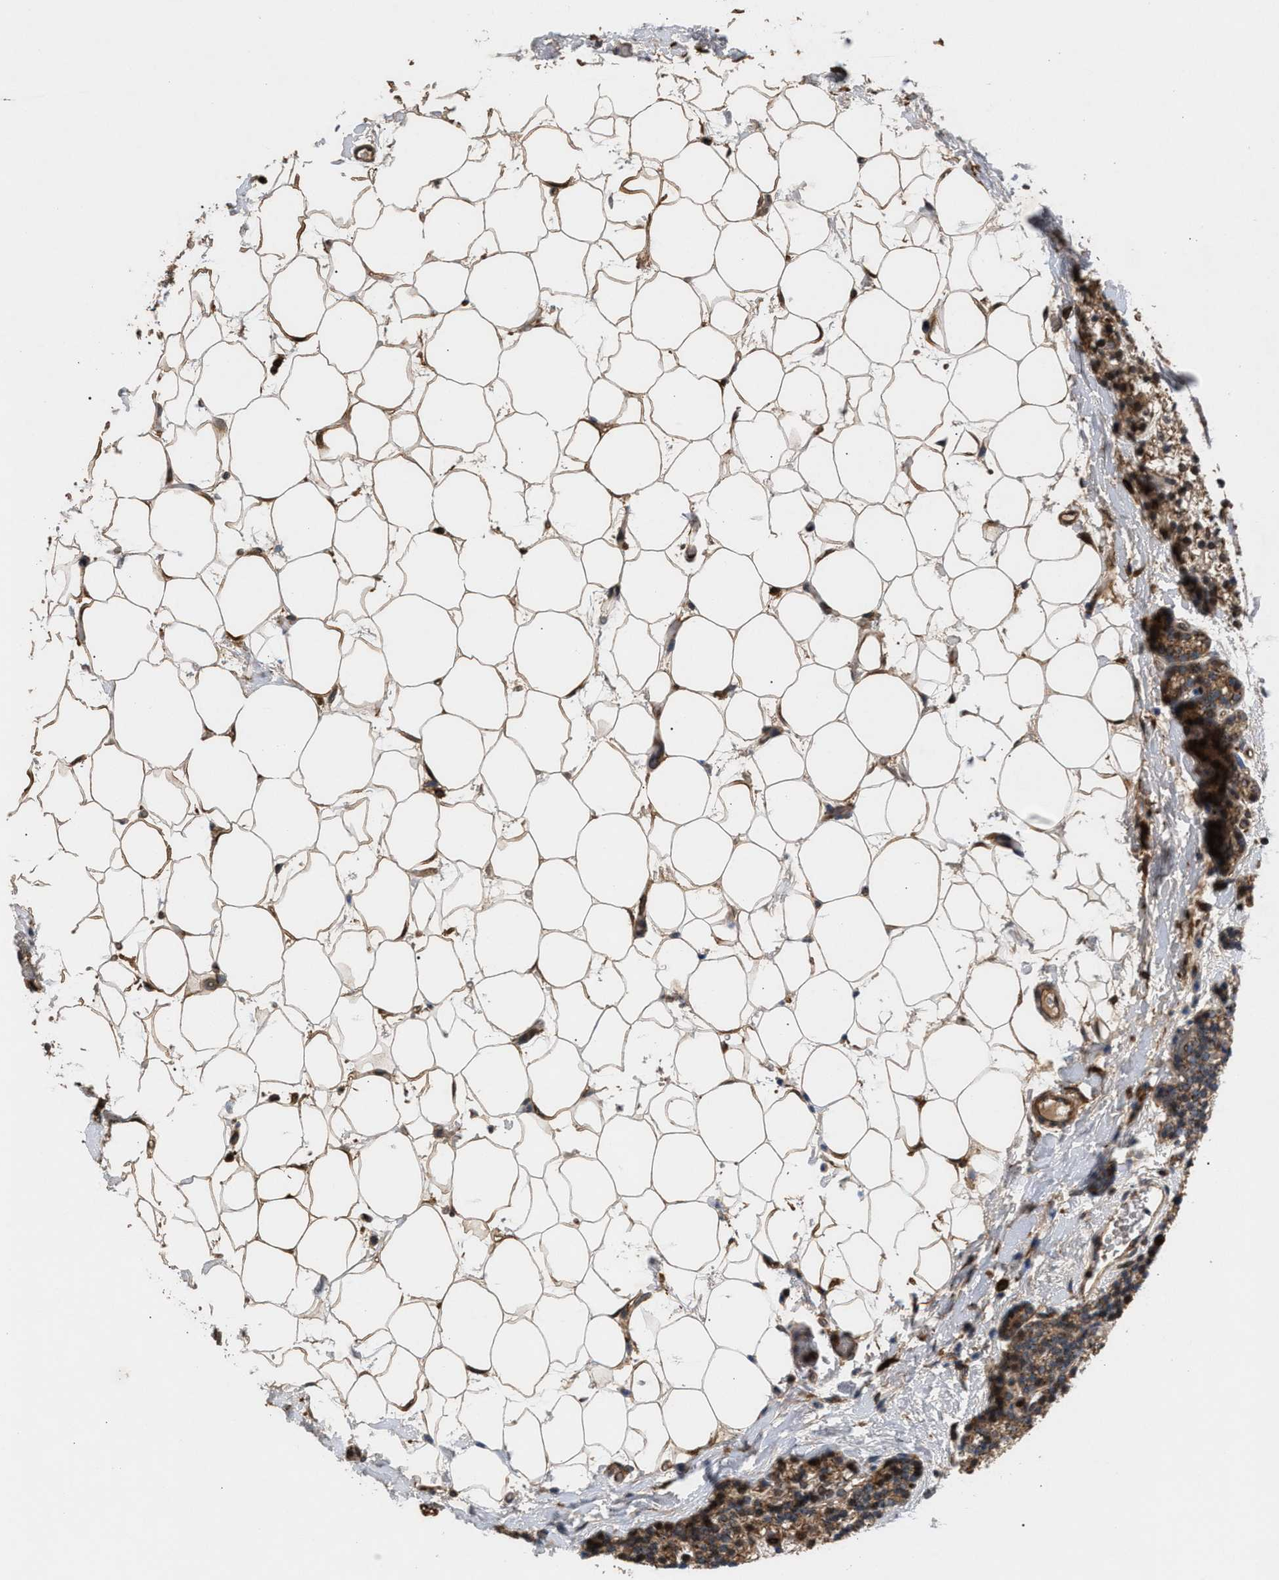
{"staining": {"intensity": "moderate", "quantity": ">75%", "location": "cytoplasmic/membranous"}, "tissue": "parathyroid gland", "cell_type": "Glandular cells", "image_type": "normal", "snomed": [{"axis": "morphology", "description": "Normal tissue, NOS"}, {"axis": "morphology", "description": "Adenoma, NOS"}, {"axis": "topography", "description": "Parathyroid gland"}], "caption": "Protein analysis of normal parathyroid gland demonstrates moderate cytoplasmic/membranous expression in approximately >75% of glandular cells.", "gene": "GCC1", "patient": {"sex": "female", "age": 54}}